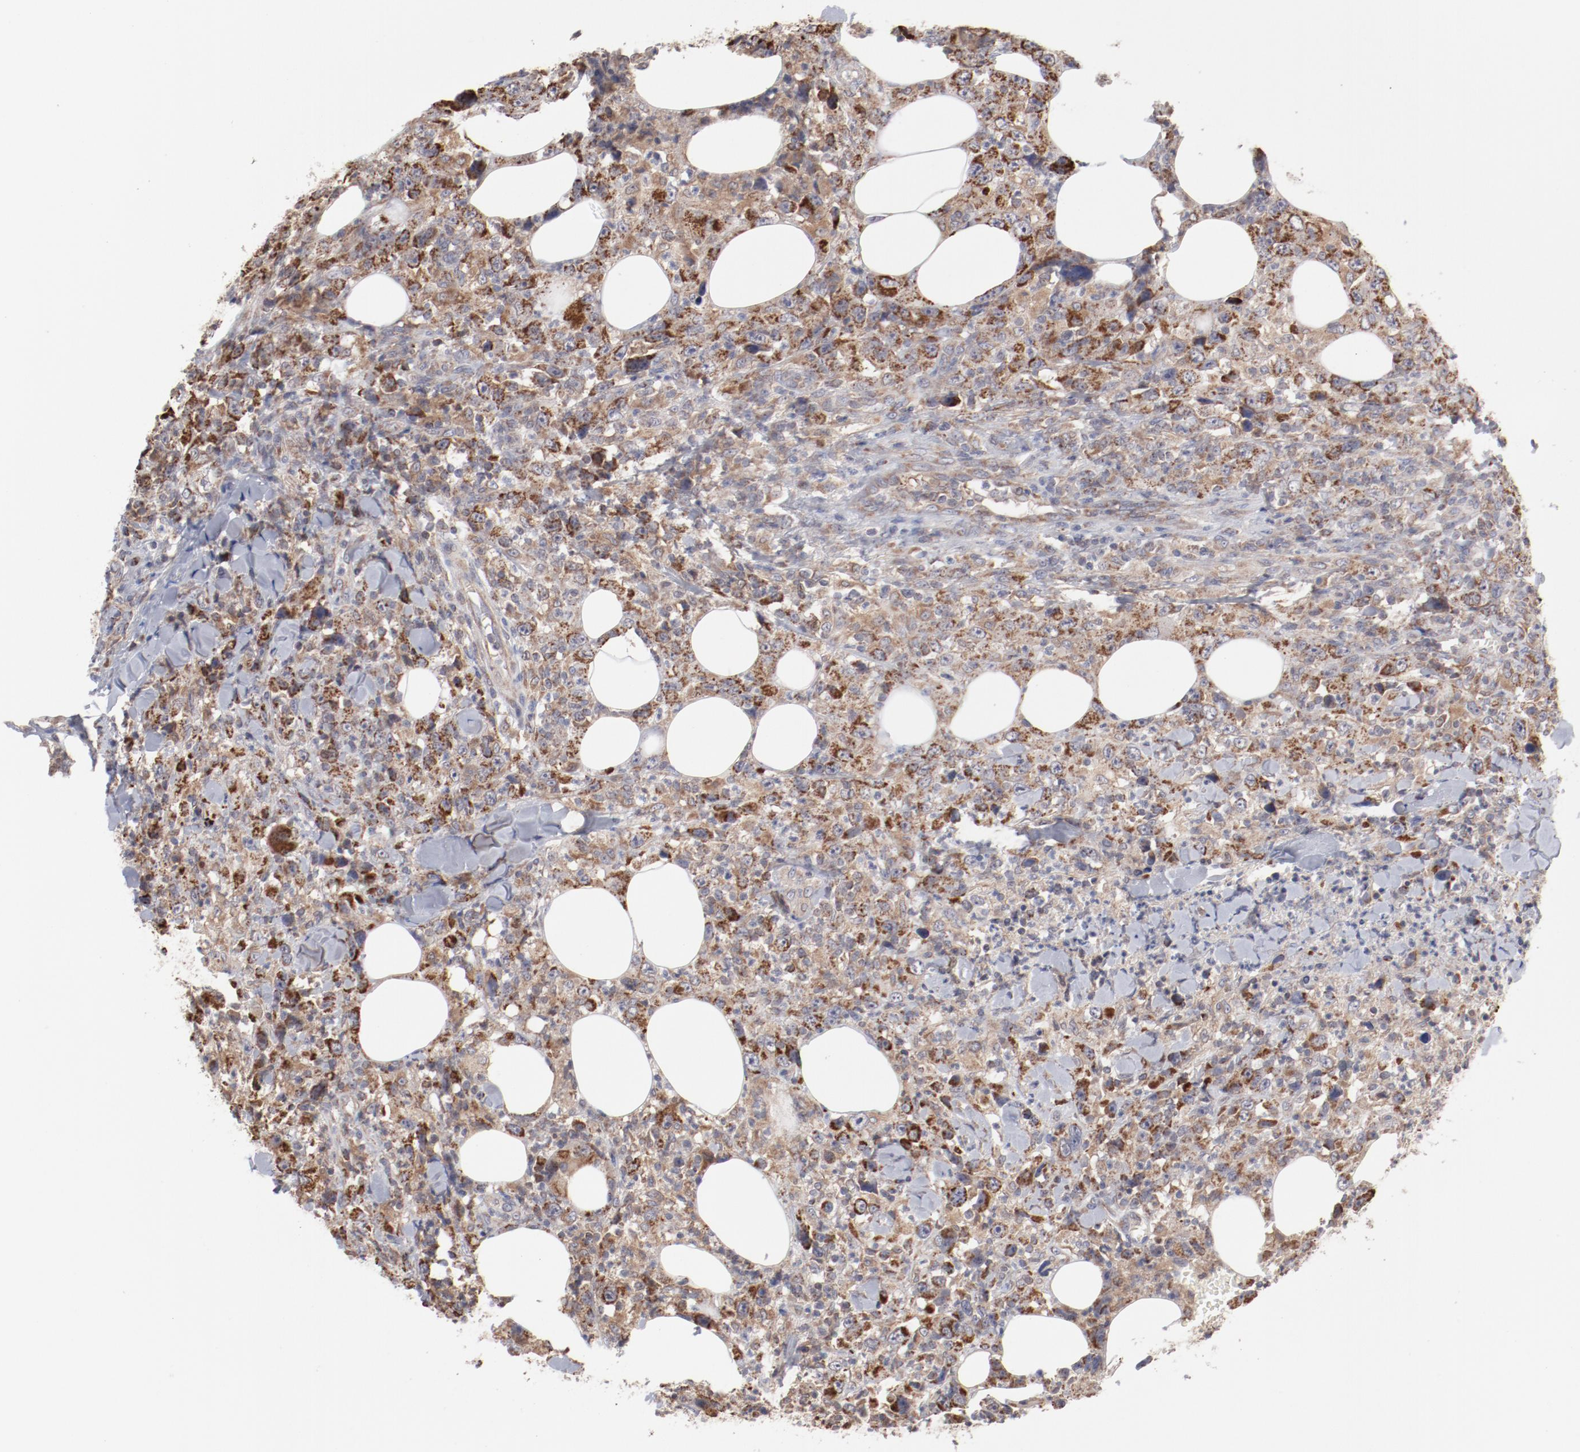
{"staining": {"intensity": "moderate", "quantity": ">75%", "location": "cytoplasmic/membranous"}, "tissue": "thyroid cancer", "cell_type": "Tumor cells", "image_type": "cancer", "snomed": [{"axis": "morphology", "description": "Carcinoma, NOS"}, {"axis": "topography", "description": "Thyroid gland"}], "caption": "Brown immunohistochemical staining in human carcinoma (thyroid) exhibits moderate cytoplasmic/membranous expression in approximately >75% of tumor cells.", "gene": "PPFIBP2", "patient": {"sex": "female", "age": 77}}